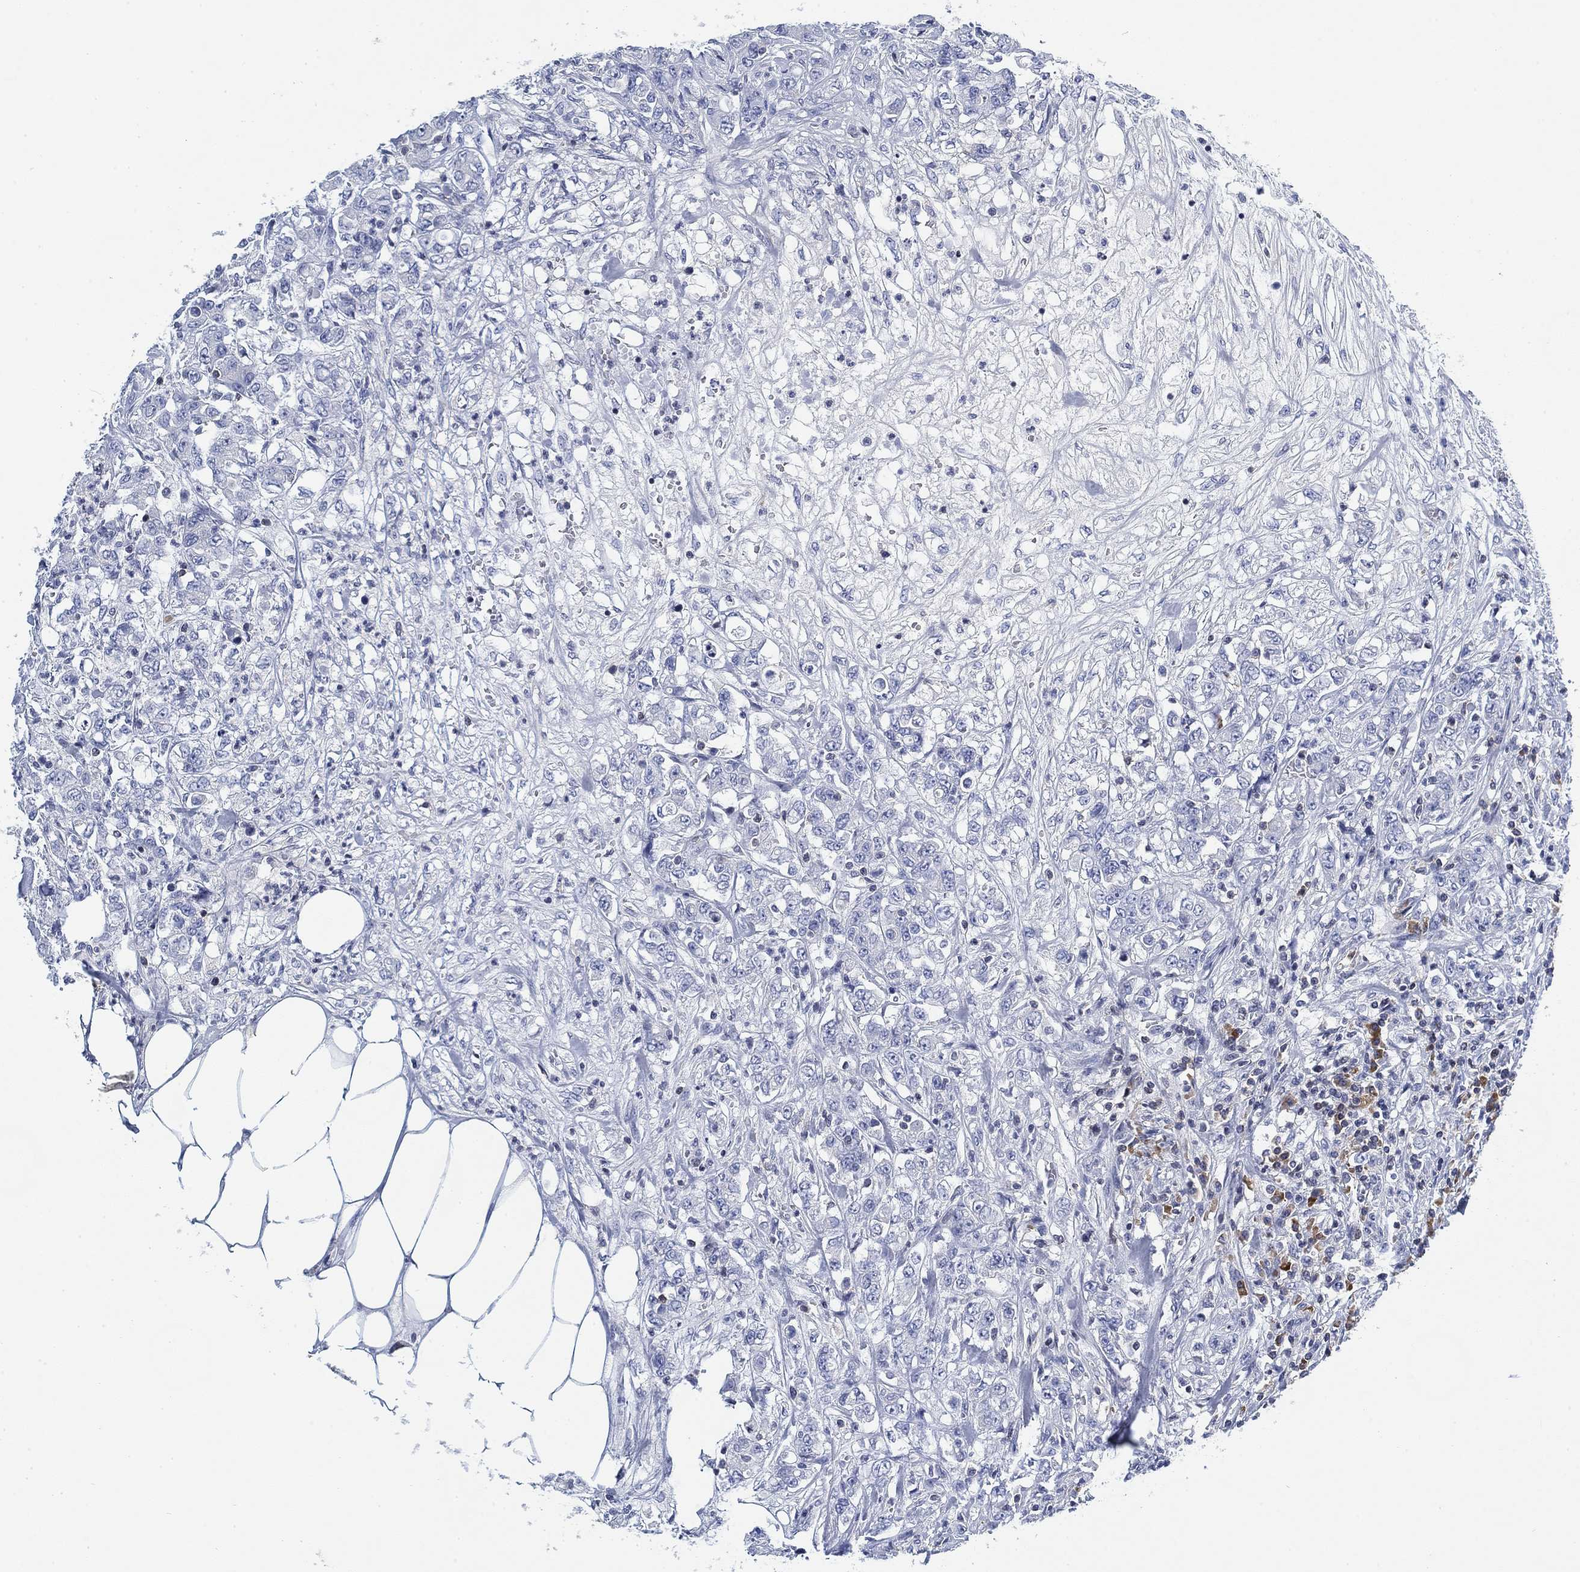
{"staining": {"intensity": "negative", "quantity": "none", "location": "none"}, "tissue": "colorectal cancer", "cell_type": "Tumor cells", "image_type": "cancer", "snomed": [{"axis": "morphology", "description": "Adenocarcinoma, NOS"}, {"axis": "topography", "description": "Colon"}], "caption": "Immunohistochemistry (IHC) micrograph of adenocarcinoma (colorectal) stained for a protein (brown), which reveals no positivity in tumor cells.", "gene": "FYB1", "patient": {"sex": "female", "age": 48}}